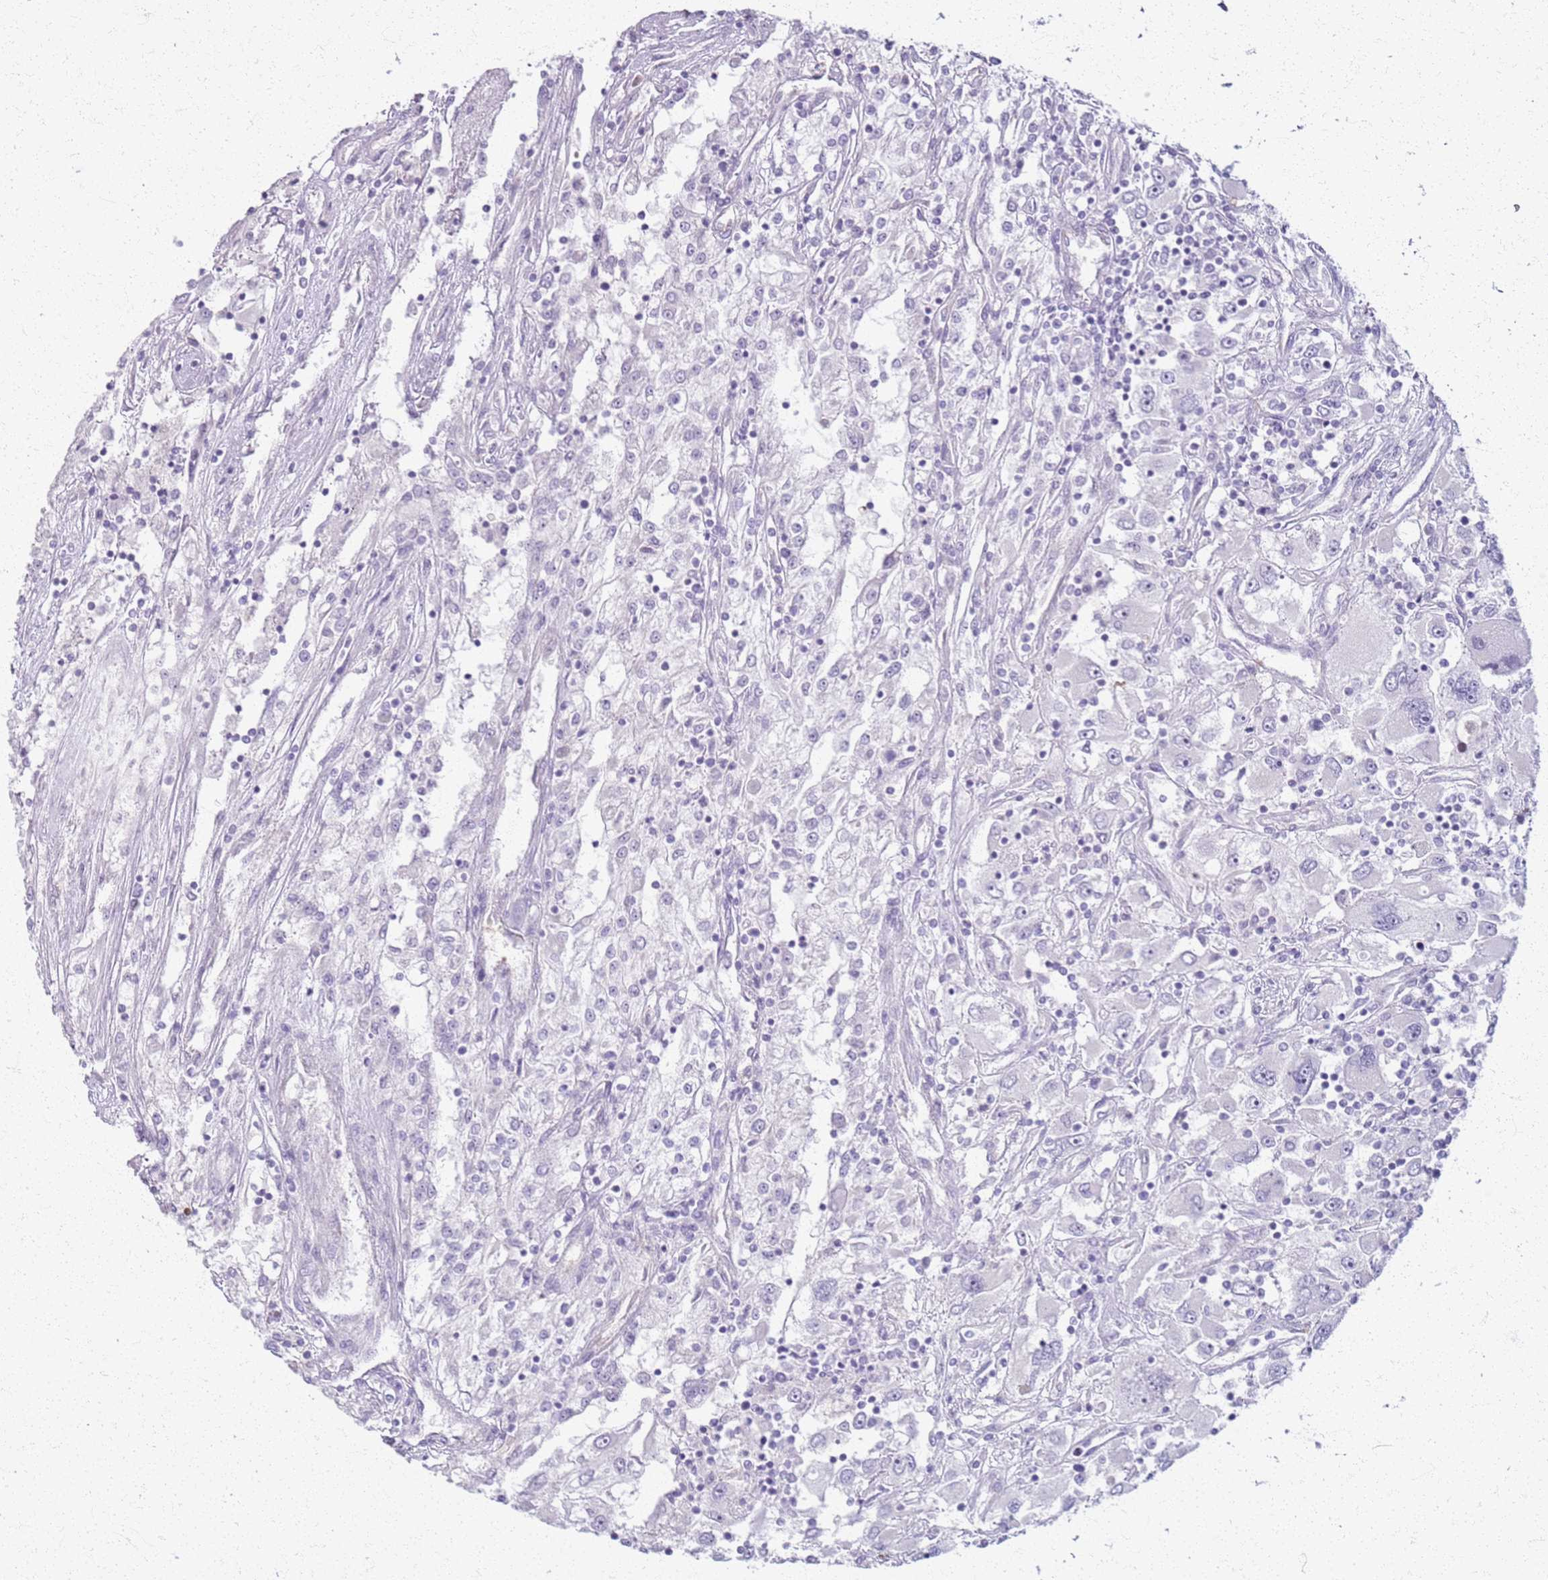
{"staining": {"intensity": "negative", "quantity": "none", "location": "none"}, "tissue": "renal cancer", "cell_type": "Tumor cells", "image_type": "cancer", "snomed": [{"axis": "morphology", "description": "Adenocarcinoma, NOS"}, {"axis": "topography", "description": "Kidney"}], "caption": "Immunohistochemistry (IHC) histopathology image of neoplastic tissue: human renal cancer (adenocarcinoma) stained with DAB (3,3'-diaminobenzidine) demonstrates no significant protein expression in tumor cells.", "gene": "CSRP3", "patient": {"sex": "female", "age": 52}}